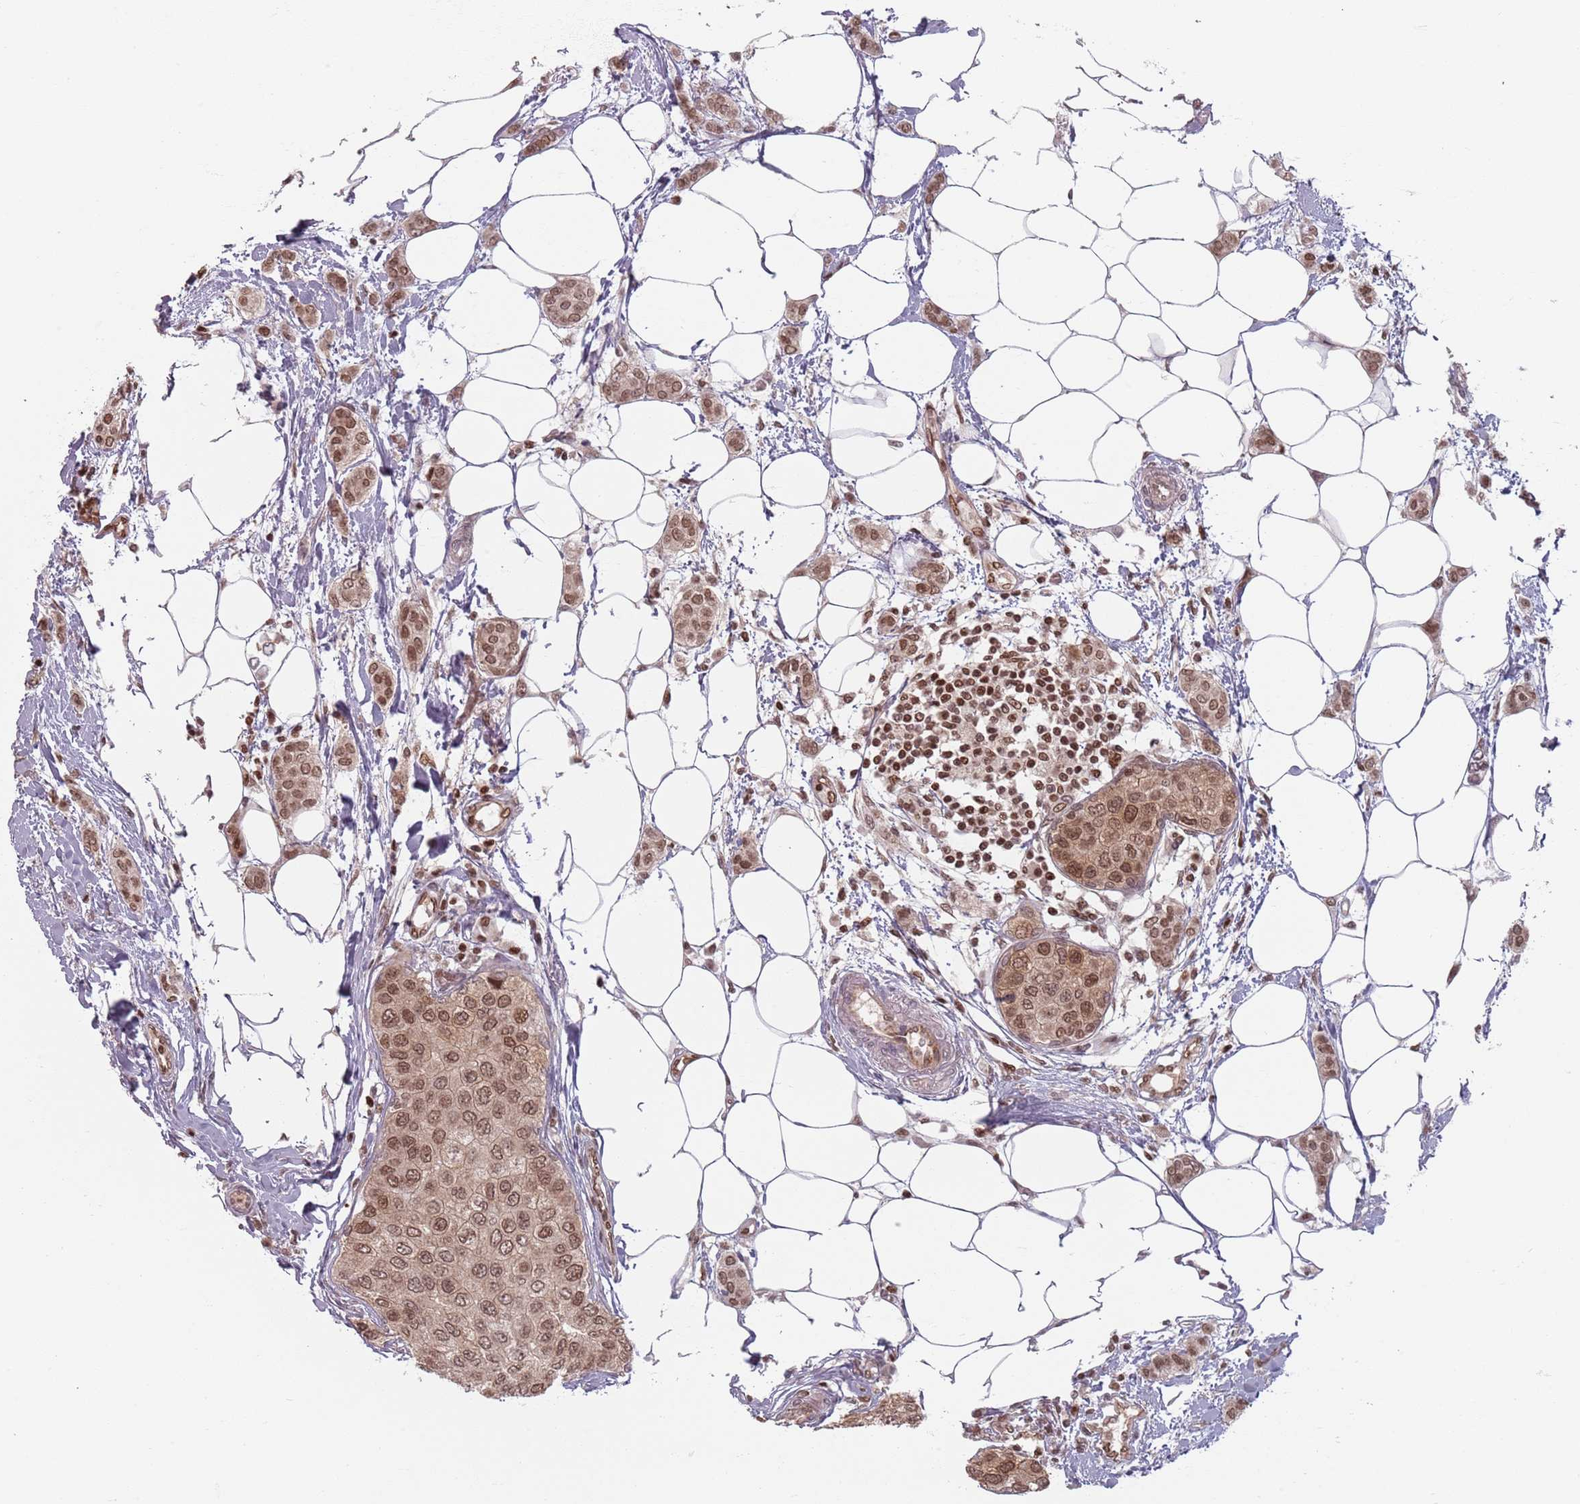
{"staining": {"intensity": "moderate", "quantity": ">75%", "location": "cytoplasmic/membranous,nuclear"}, "tissue": "breast cancer", "cell_type": "Tumor cells", "image_type": "cancer", "snomed": [{"axis": "morphology", "description": "Duct carcinoma"}, {"axis": "topography", "description": "Breast"}], "caption": "IHC micrograph of human intraductal carcinoma (breast) stained for a protein (brown), which reveals medium levels of moderate cytoplasmic/membranous and nuclear positivity in about >75% of tumor cells.", "gene": "NUP50", "patient": {"sex": "female", "age": 72}}